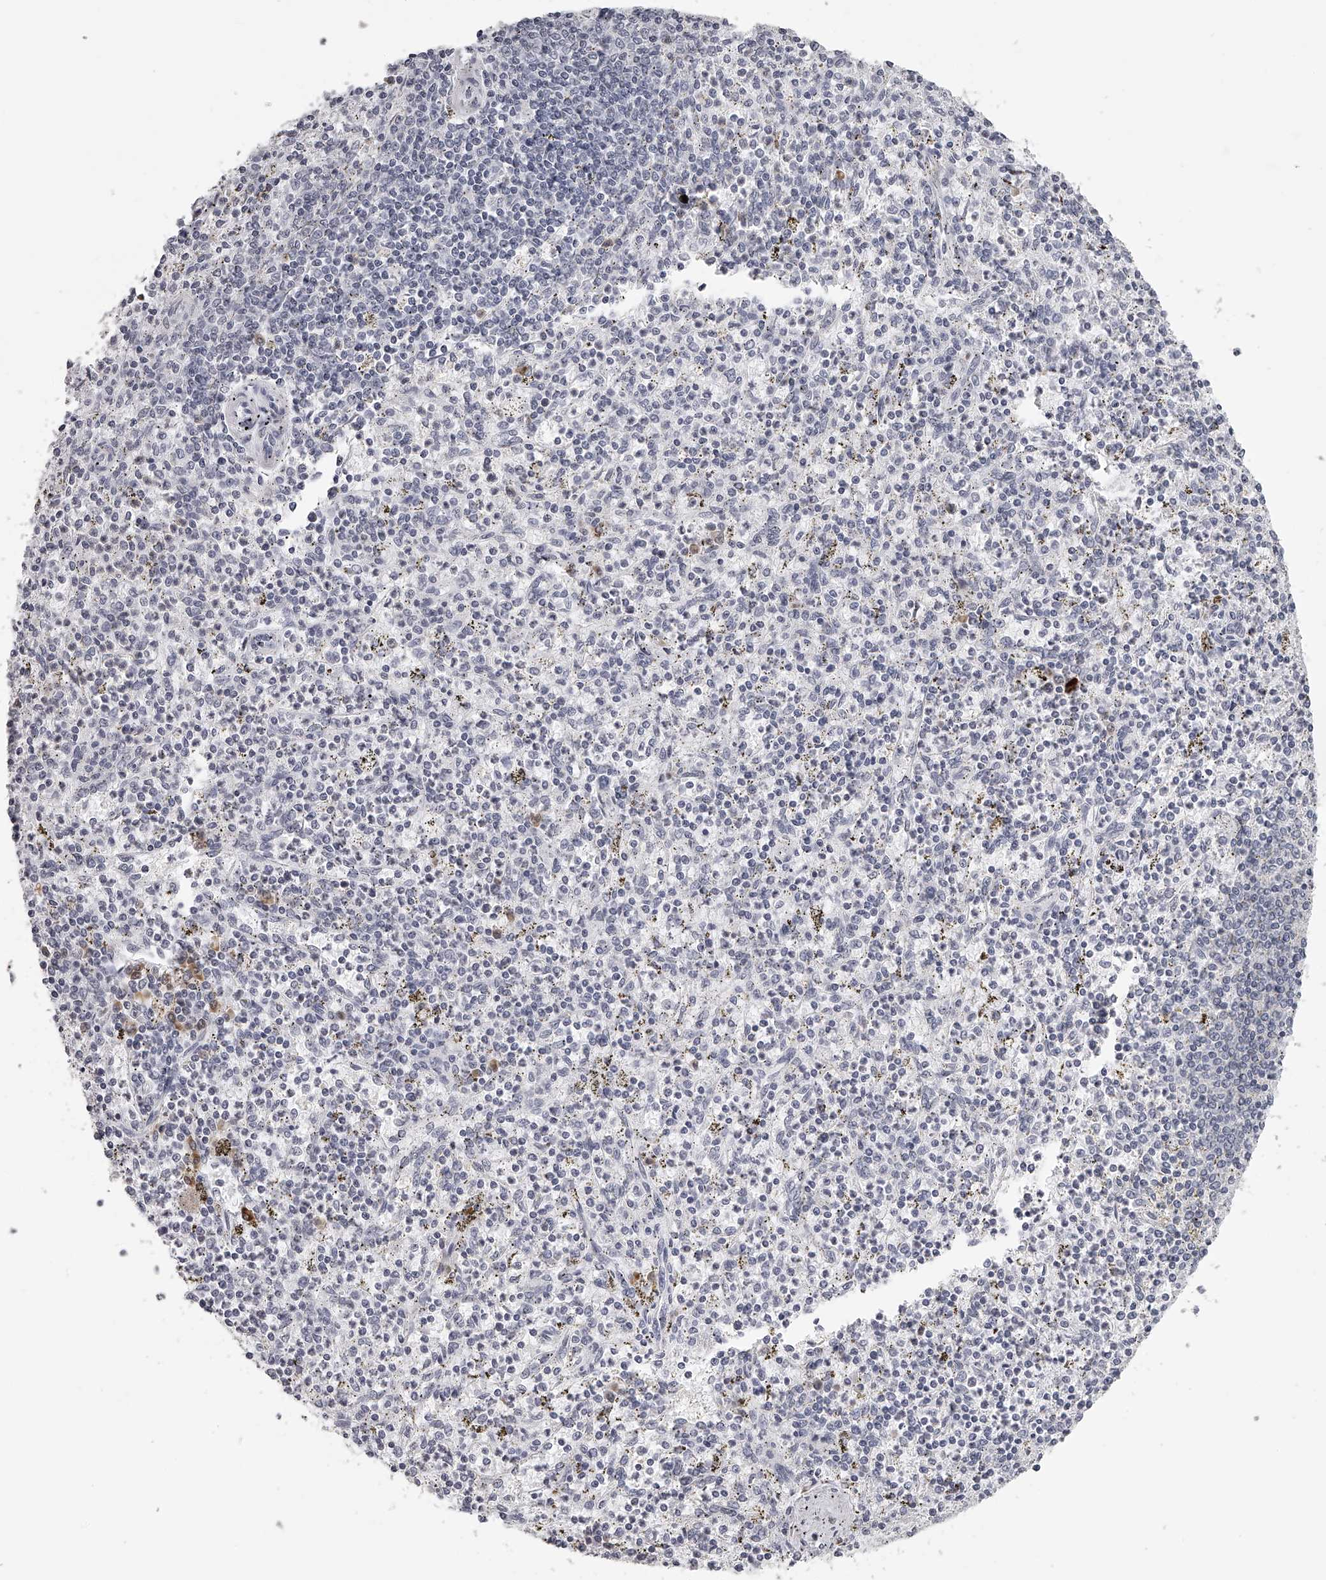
{"staining": {"intensity": "strong", "quantity": "<25%", "location": "cytoplasmic/membranous"}, "tissue": "spleen", "cell_type": "Cells in red pulp", "image_type": "normal", "snomed": [{"axis": "morphology", "description": "Normal tissue, NOS"}, {"axis": "topography", "description": "Spleen"}], "caption": "About <25% of cells in red pulp in normal spleen exhibit strong cytoplasmic/membranous protein expression as visualized by brown immunohistochemical staining.", "gene": "SEC11C", "patient": {"sex": "male", "age": 72}}